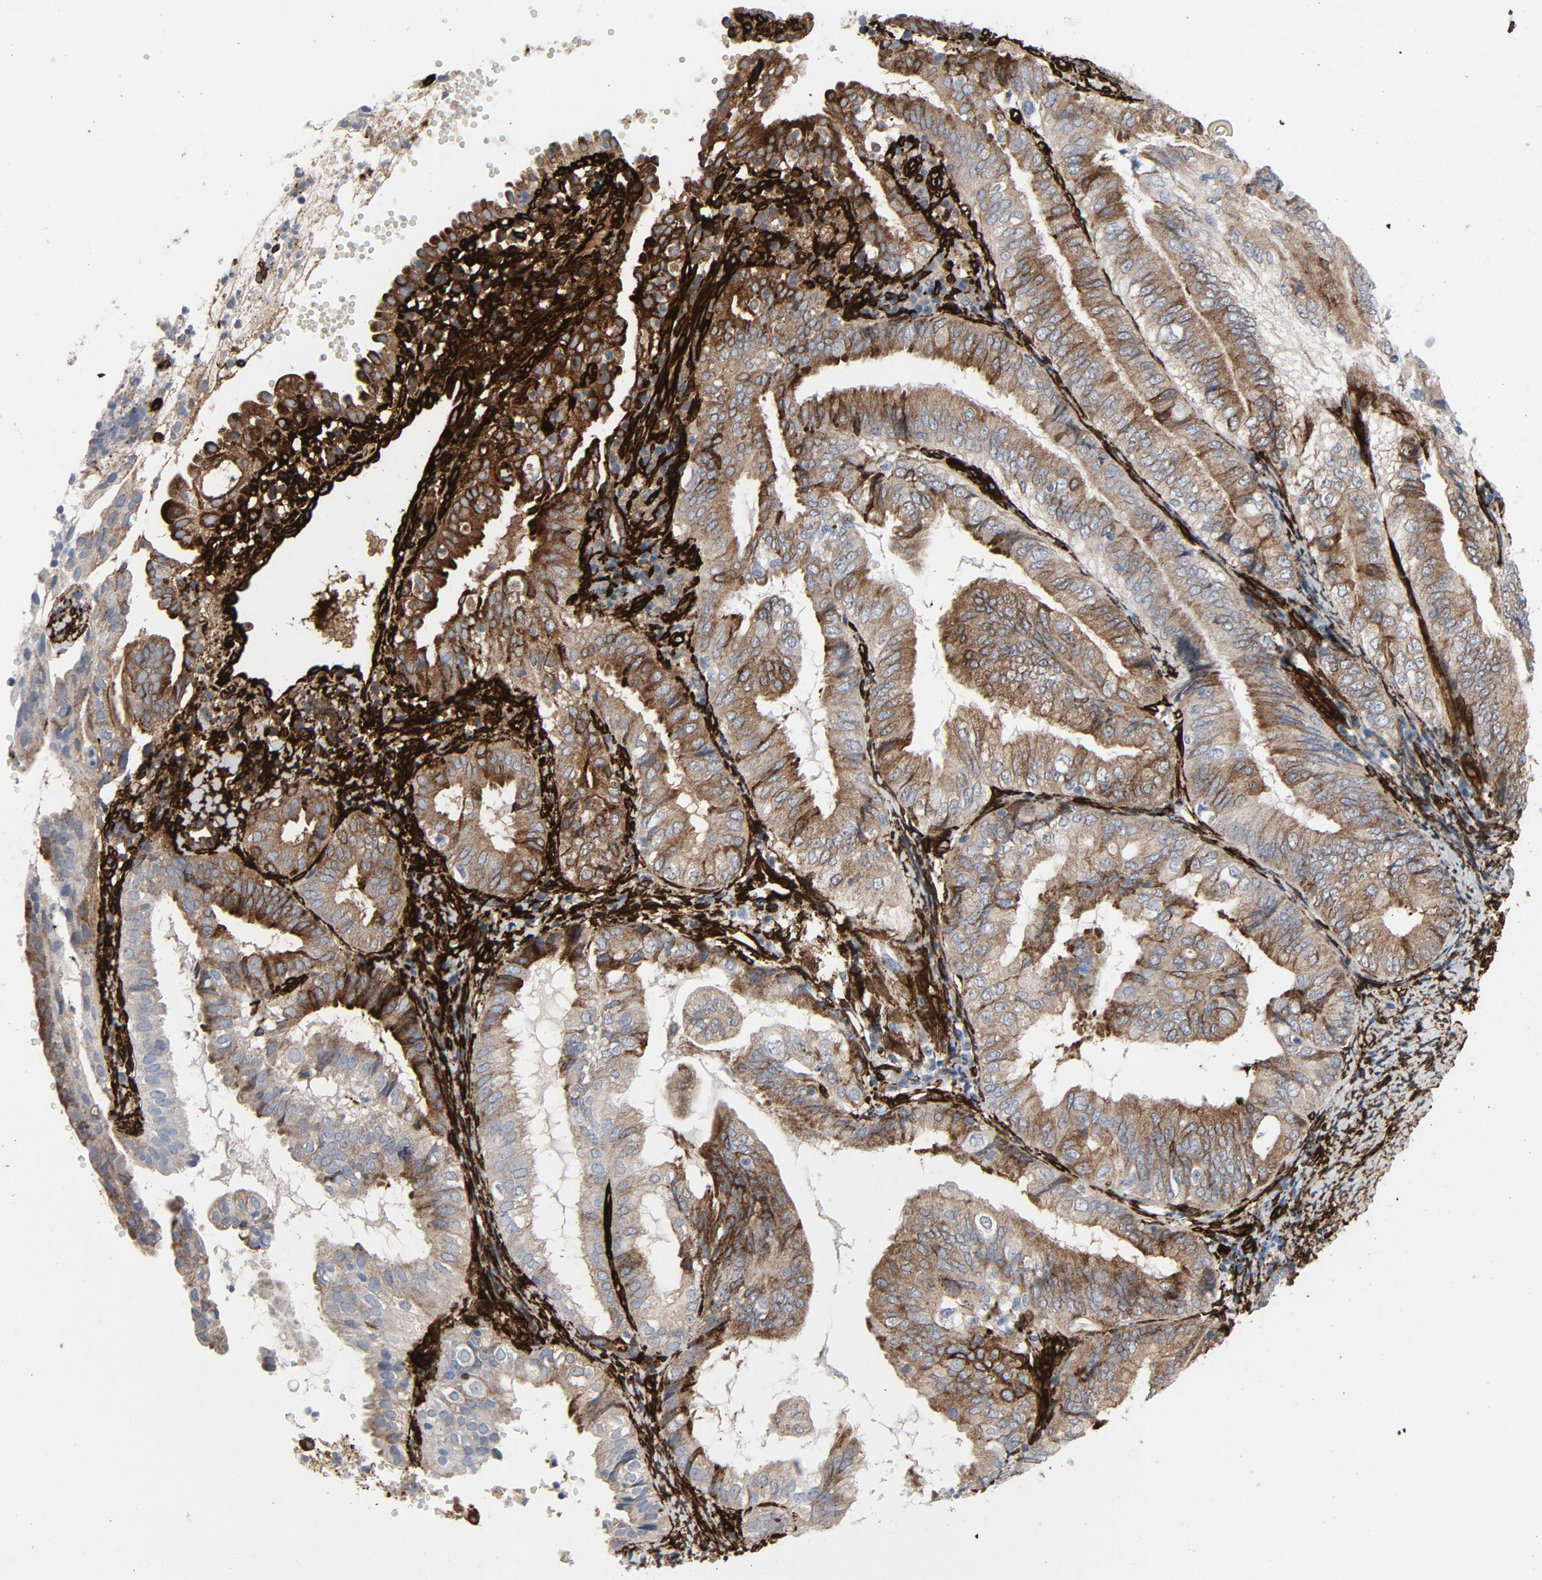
{"staining": {"intensity": "moderate", "quantity": ">75%", "location": "cytoplasmic/membranous"}, "tissue": "endometrial cancer", "cell_type": "Tumor cells", "image_type": "cancer", "snomed": [{"axis": "morphology", "description": "Adenocarcinoma, NOS"}, {"axis": "topography", "description": "Uterus"}], "caption": "Immunohistochemistry (IHC) micrograph of human adenocarcinoma (endometrial) stained for a protein (brown), which displays medium levels of moderate cytoplasmic/membranous expression in approximately >75% of tumor cells.", "gene": "SERPINH1", "patient": {"sex": "female", "age": 83}}